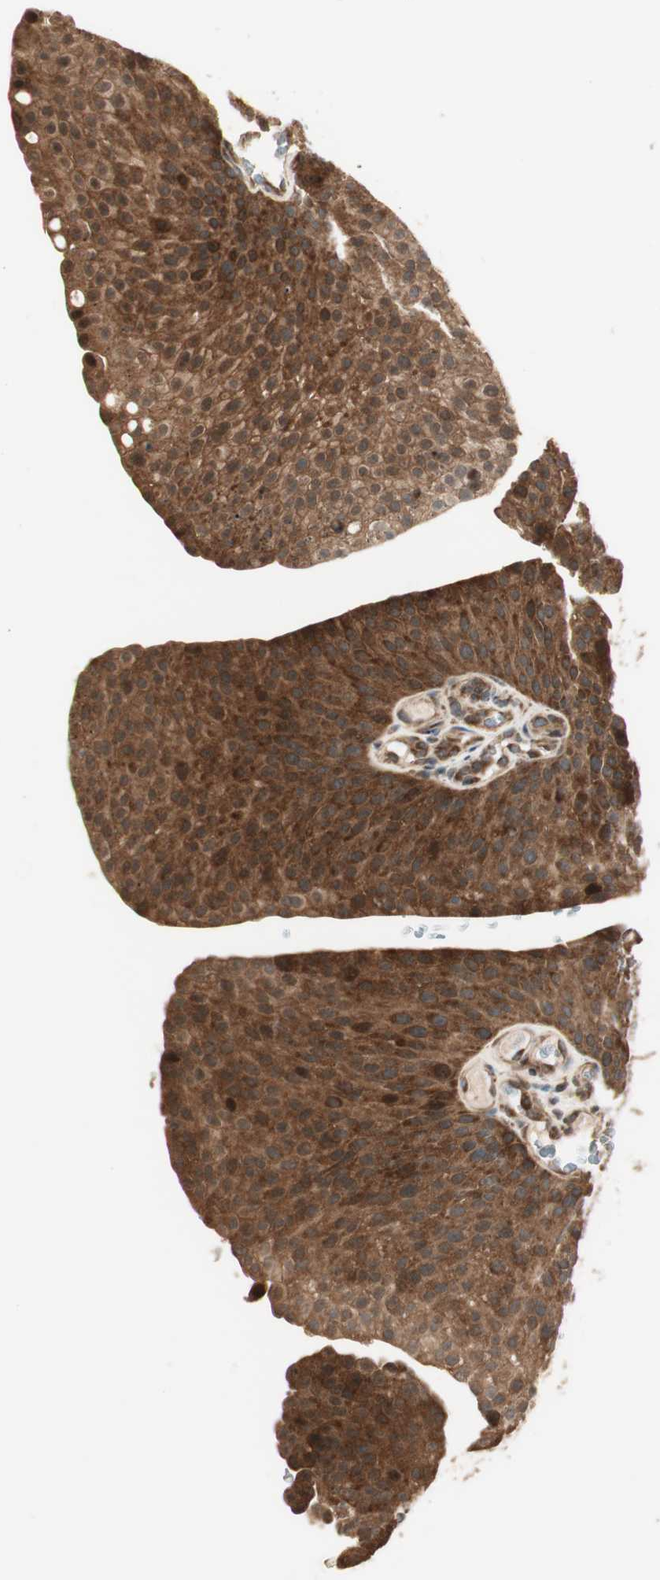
{"staining": {"intensity": "strong", "quantity": ">75%", "location": "cytoplasmic/membranous,nuclear"}, "tissue": "urothelial cancer", "cell_type": "Tumor cells", "image_type": "cancer", "snomed": [{"axis": "morphology", "description": "Urothelial carcinoma, Low grade"}, {"axis": "topography", "description": "Smooth muscle"}, {"axis": "topography", "description": "Urinary bladder"}], "caption": "A high amount of strong cytoplasmic/membranous and nuclear expression is seen in approximately >75% of tumor cells in low-grade urothelial carcinoma tissue. (brown staining indicates protein expression, while blue staining denotes nuclei).", "gene": "CNOT4", "patient": {"sex": "male", "age": 60}}